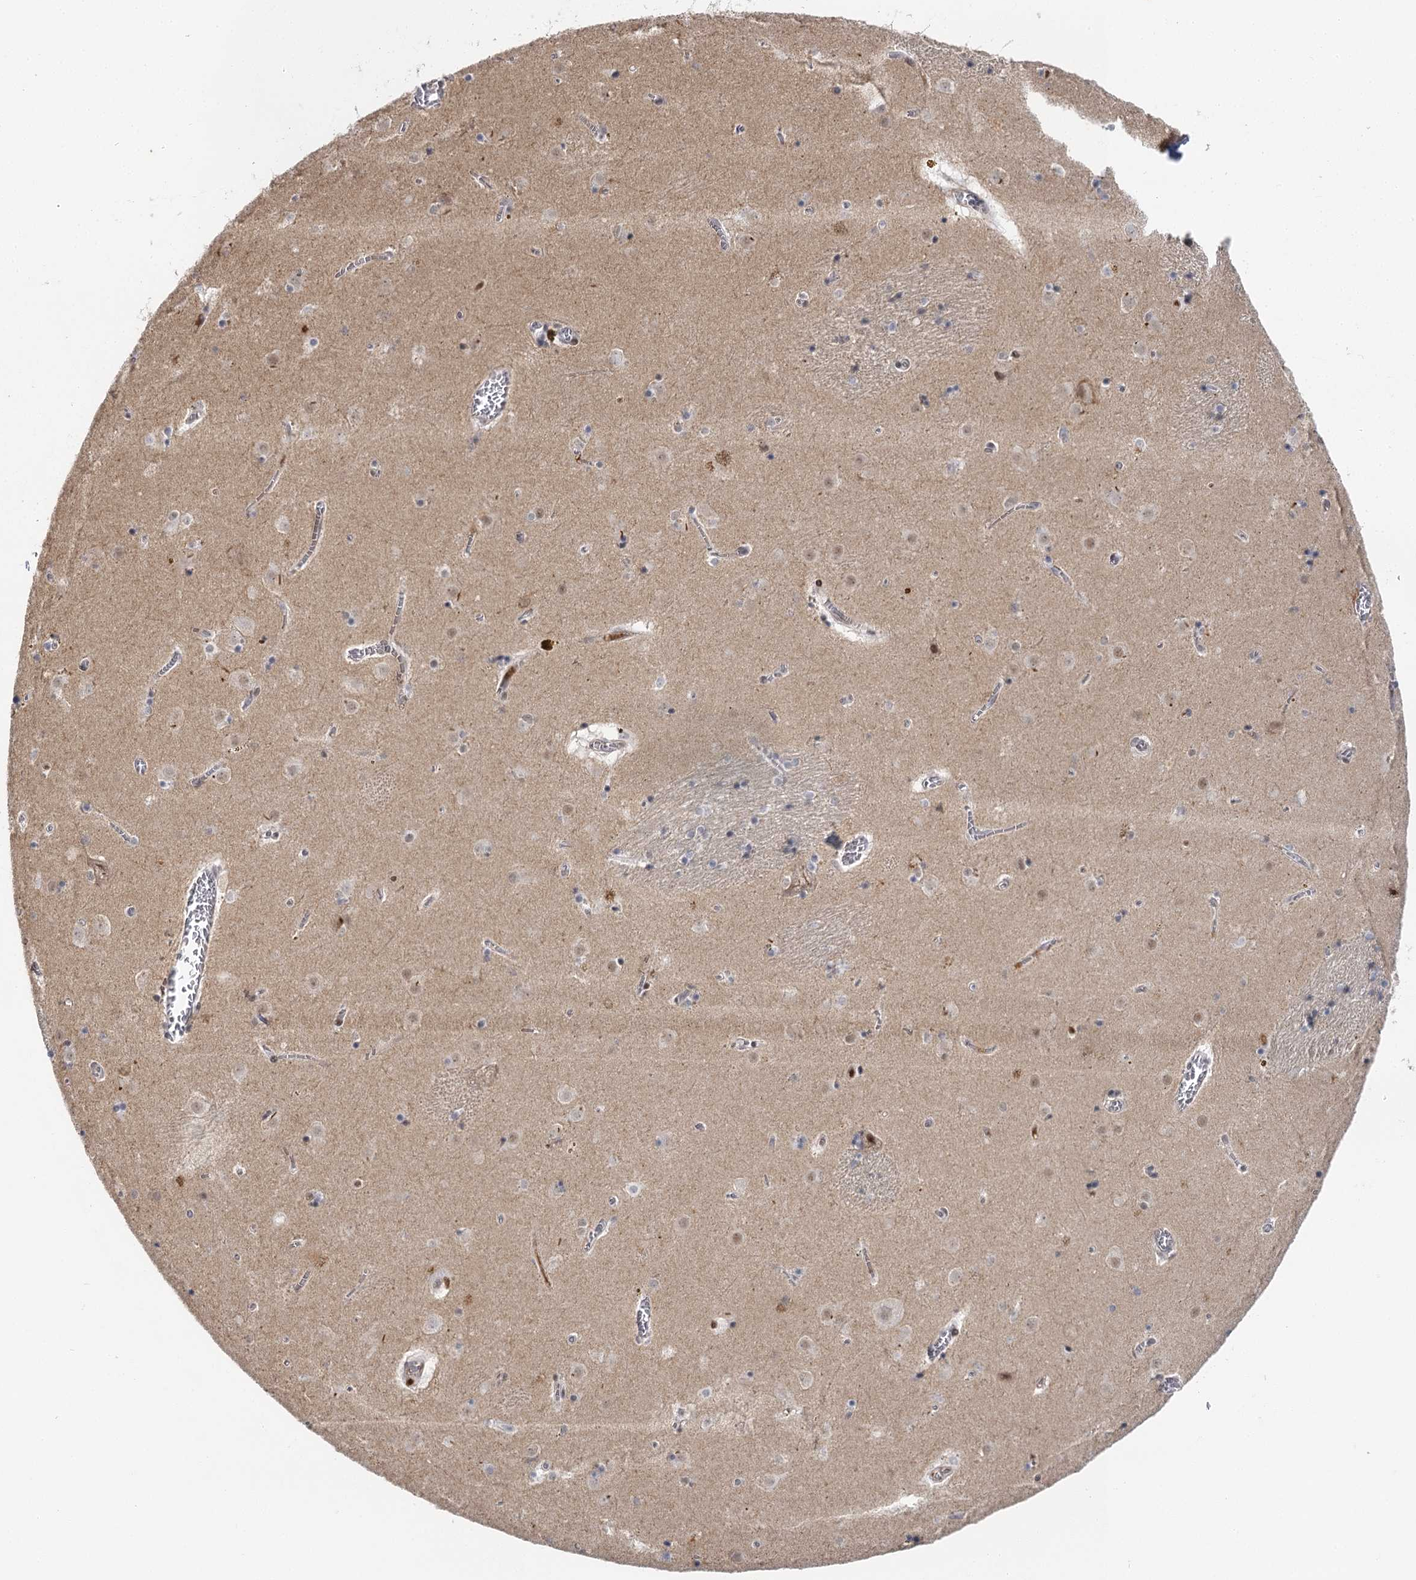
{"staining": {"intensity": "negative", "quantity": "none", "location": "none"}, "tissue": "caudate", "cell_type": "Glial cells", "image_type": "normal", "snomed": [{"axis": "morphology", "description": "Normal tissue, NOS"}, {"axis": "topography", "description": "Lateral ventricle wall"}], "caption": "Image shows no significant protein positivity in glial cells of unremarkable caudate.", "gene": "IL11RA", "patient": {"sex": "male", "age": 70}}